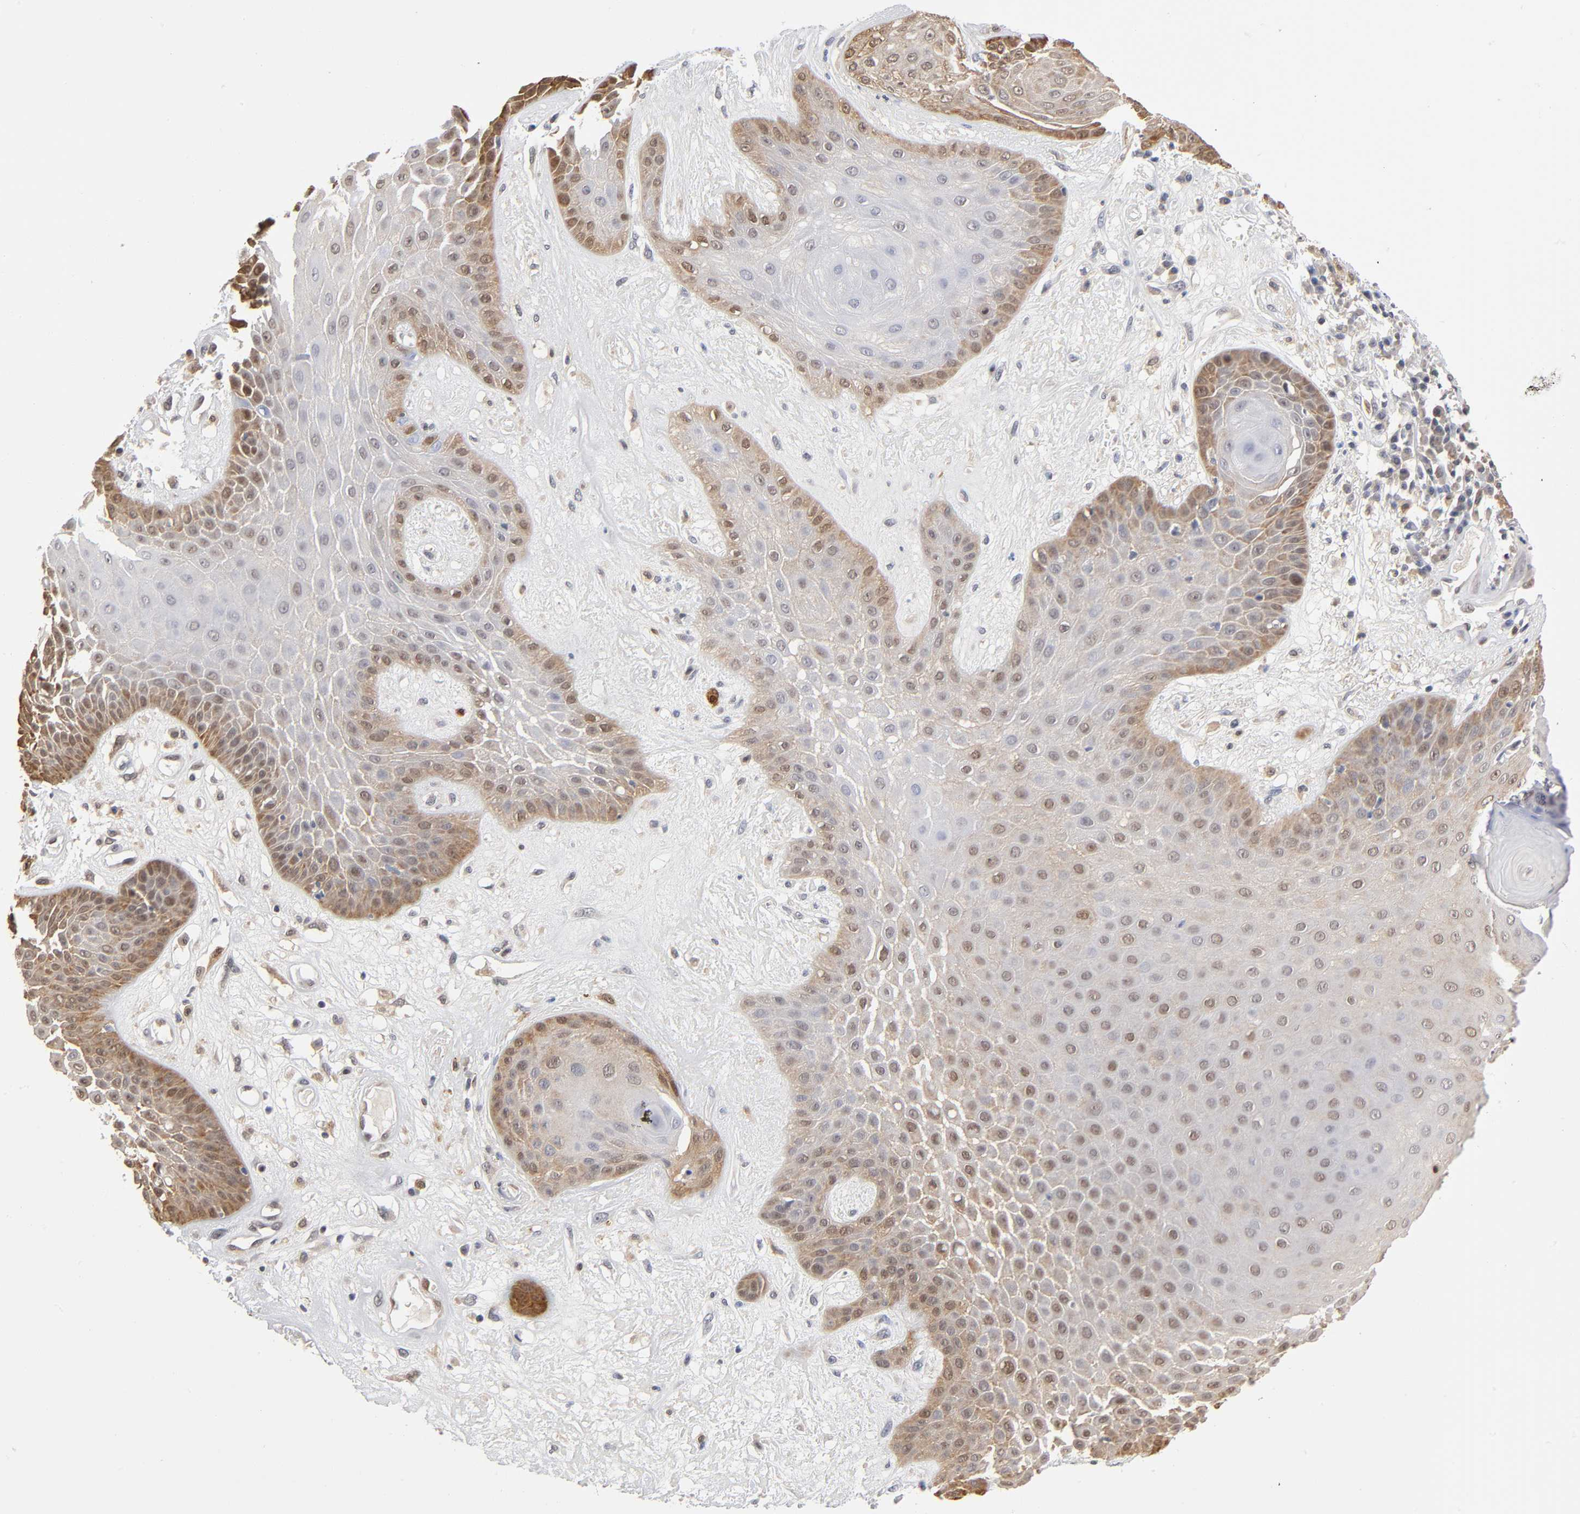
{"staining": {"intensity": "moderate", "quantity": "25%-75%", "location": "cytoplasmic/membranous,nuclear"}, "tissue": "skin cancer", "cell_type": "Tumor cells", "image_type": "cancer", "snomed": [{"axis": "morphology", "description": "Squamous cell carcinoma, NOS"}, {"axis": "topography", "description": "Skin"}], "caption": "Immunohistochemistry of skin squamous cell carcinoma reveals medium levels of moderate cytoplasmic/membranous and nuclear staining in approximately 25%-75% of tumor cells.", "gene": "DFFB", "patient": {"sex": "male", "age": 65}}